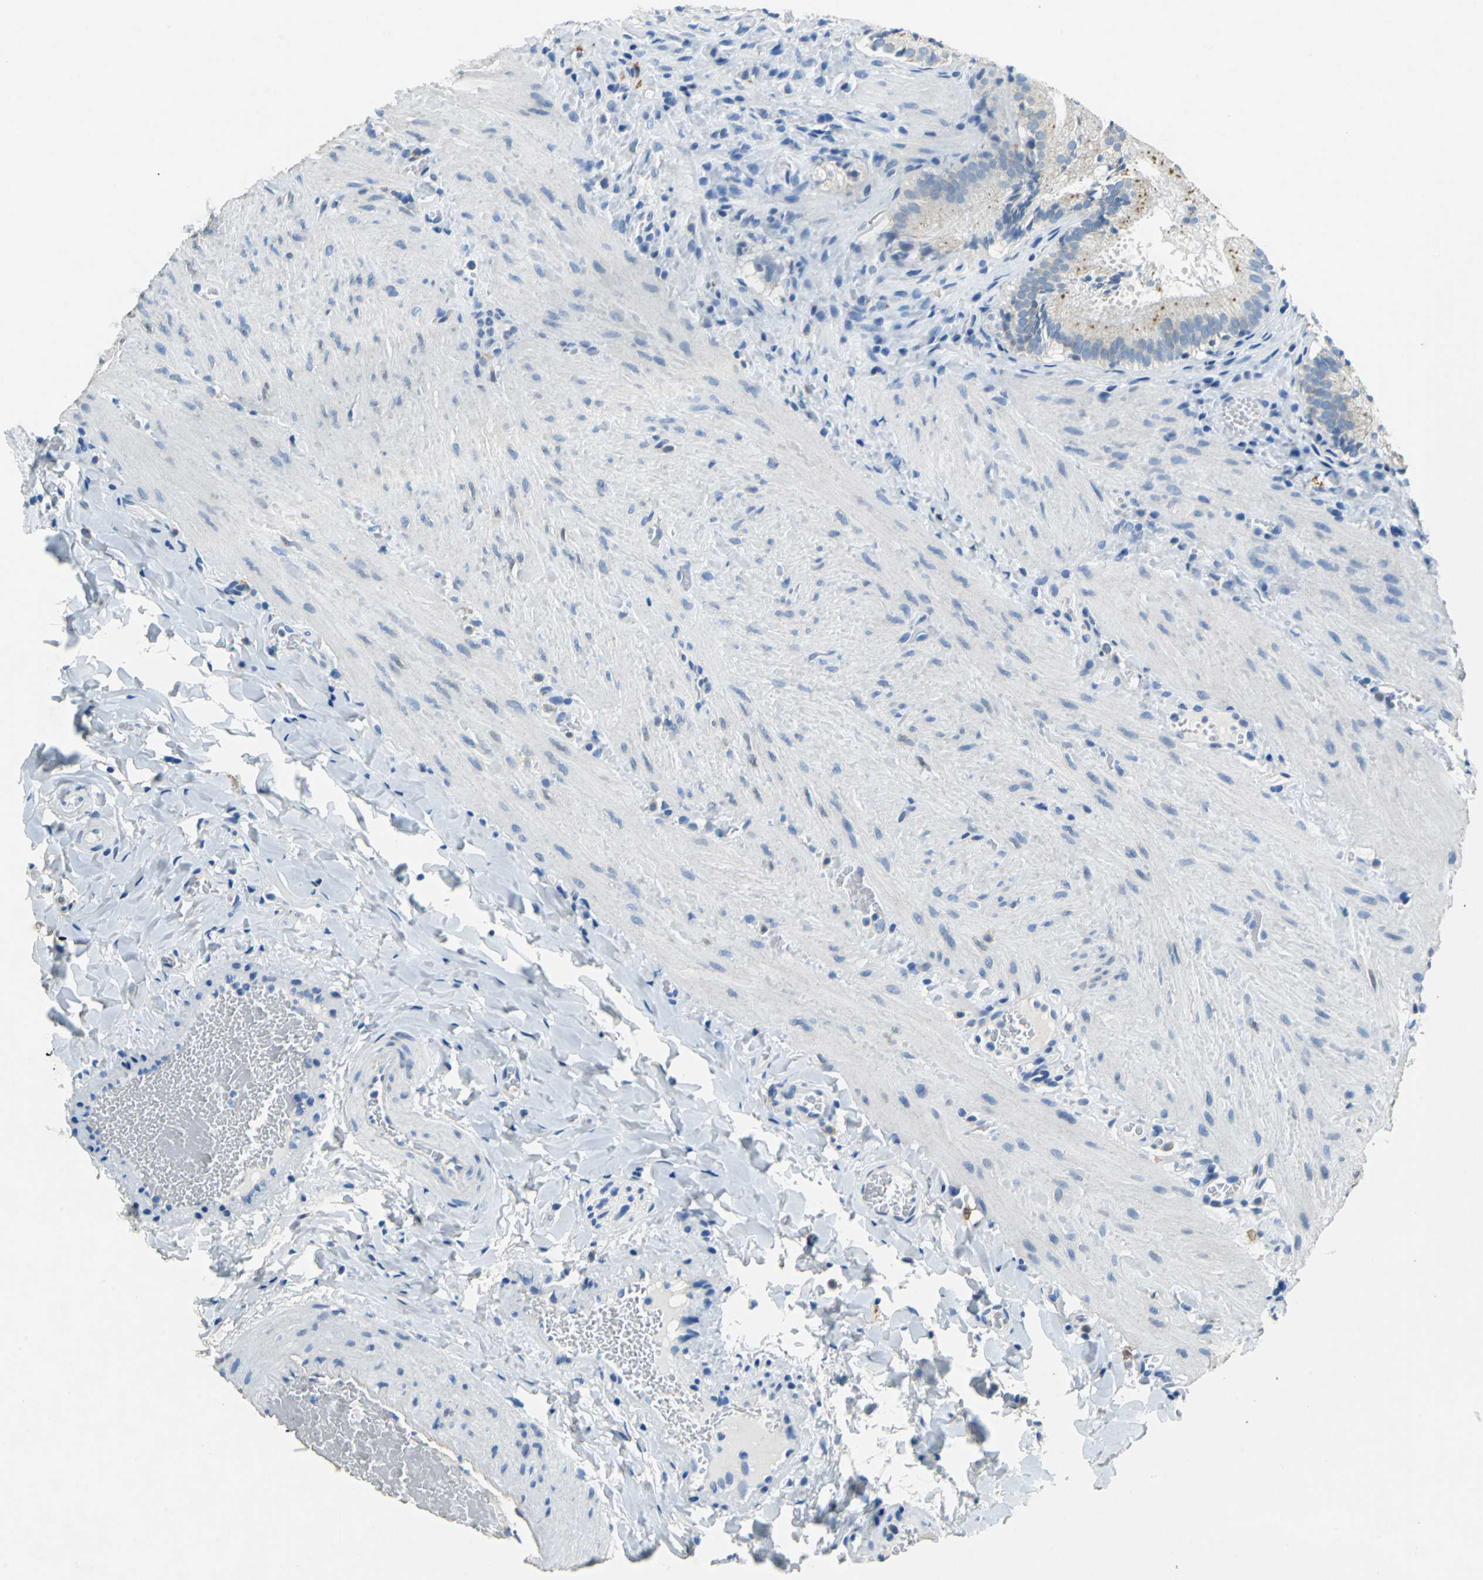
{"staining": {"intensity": "weak", "quantity": "<25%", "location": "cytoplasmic/membranous"}, "tissue": "gallbladder", "cell_type": "Glandular cells", "image_type": "normal", "snomed": [{"axis": "morphology", "description": "Normal tissue, NOS"}, {"axis": "topography", "description": "Gallbladder"}], "caption": "Glandular cells are negative for brown protein staining in benign gallbladder. Brightfield microscopy of IHC stained with DAB (brown) and hematoxylin (blue), captured at high magnification.", "gene": "TEX264", "patient": {"sex": "female", "age": 24}}